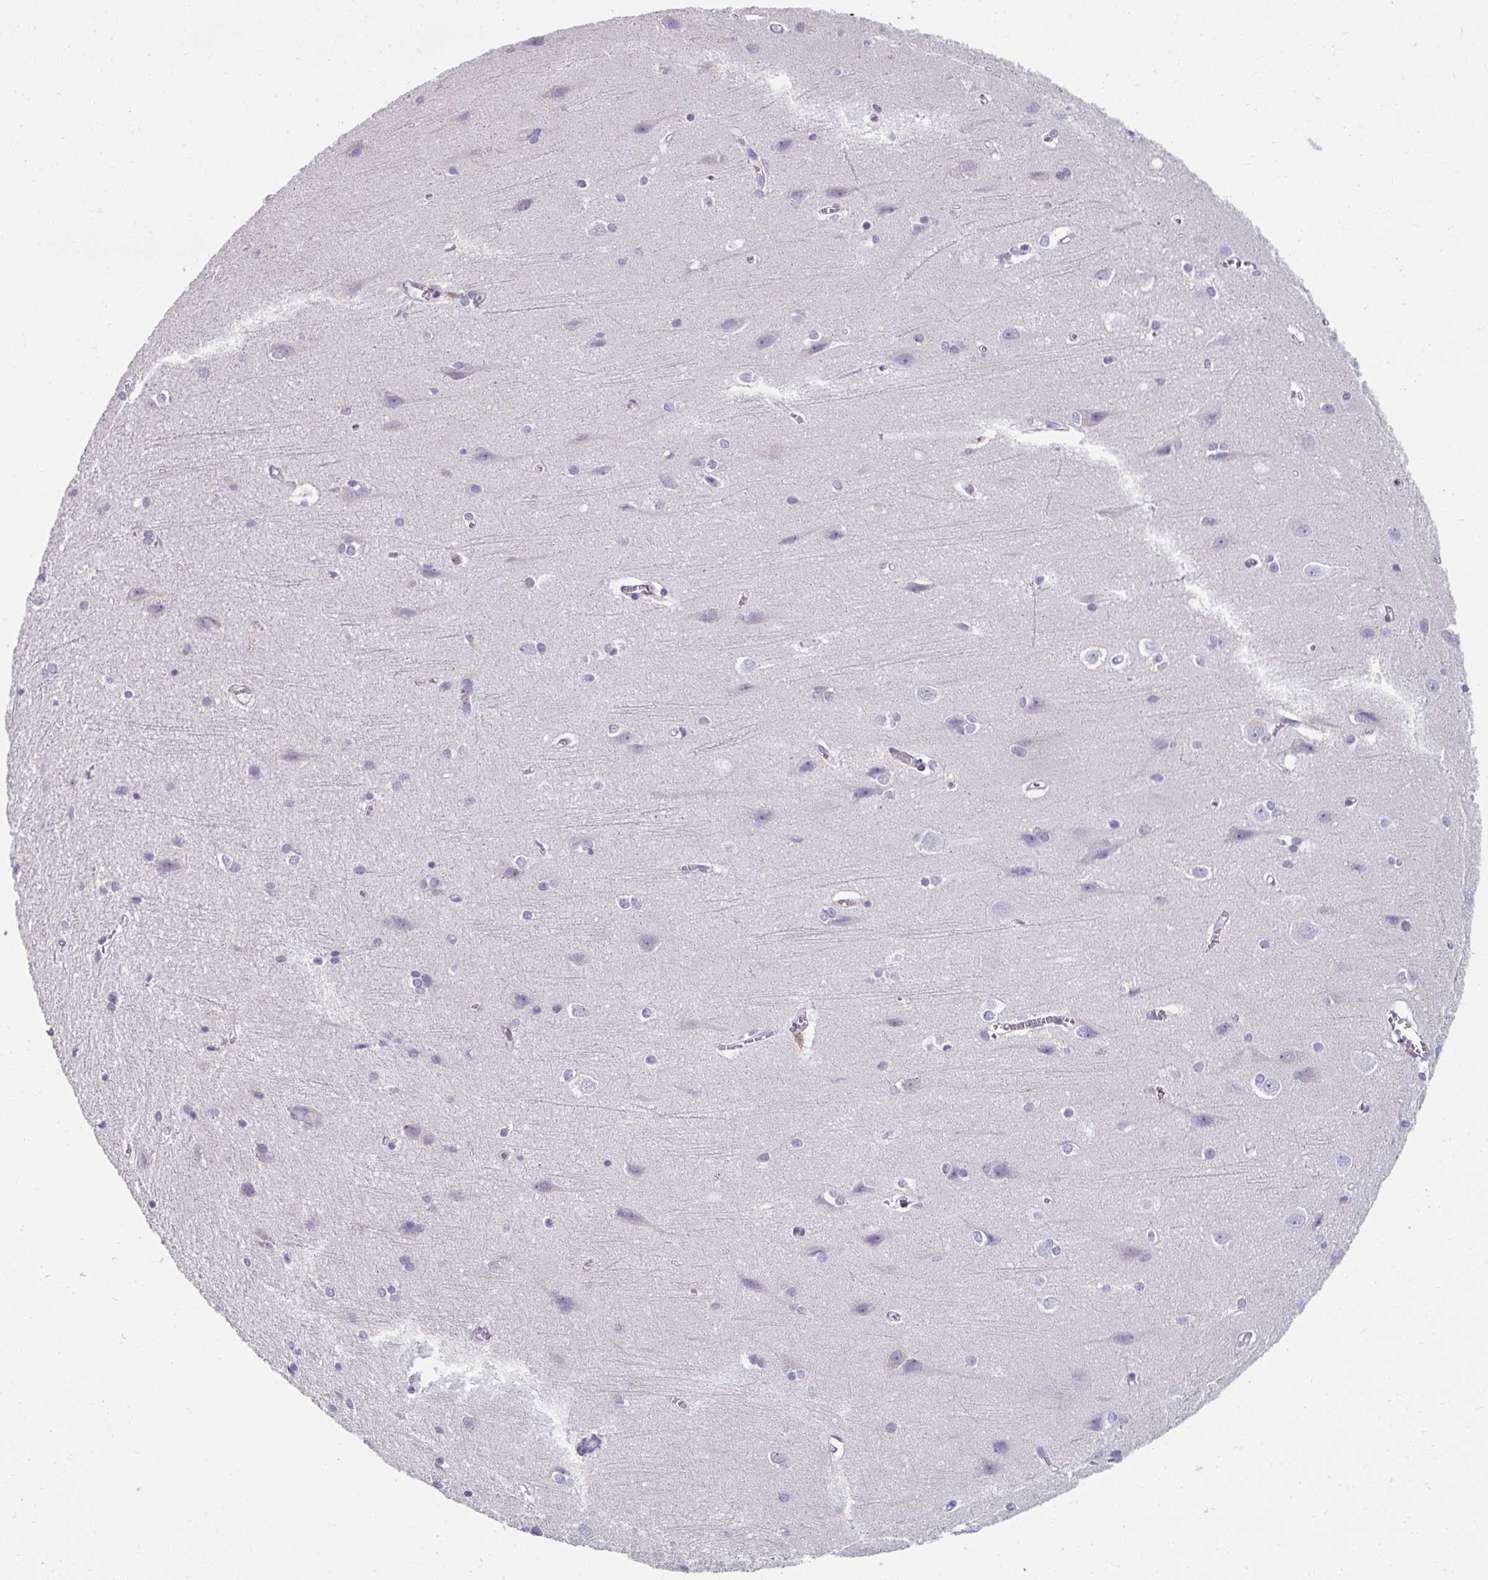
{"staining": {"intensity": "negative", "quantity": "none", "location": "none"}, "tissue": "cerebral cortex", "cell_type": "Endothelial cells", "image_type": "normal", "snomed": [{"axis": "morphology", "description": "Normal tissue, NOS"}, {"axis": "topography", "description": "Cerebral cortex"}], "caption": "Immunohistochemistry micrograph of unremarkable cerebral cortex: cerebral cortex stained with DAB demonstrates no significant protein staining in endothelial cells. (IHC, brightfield microscopy, high magnification).", "gene": "EIF1AD", "patient": {"sex": "male", "age": 37}}